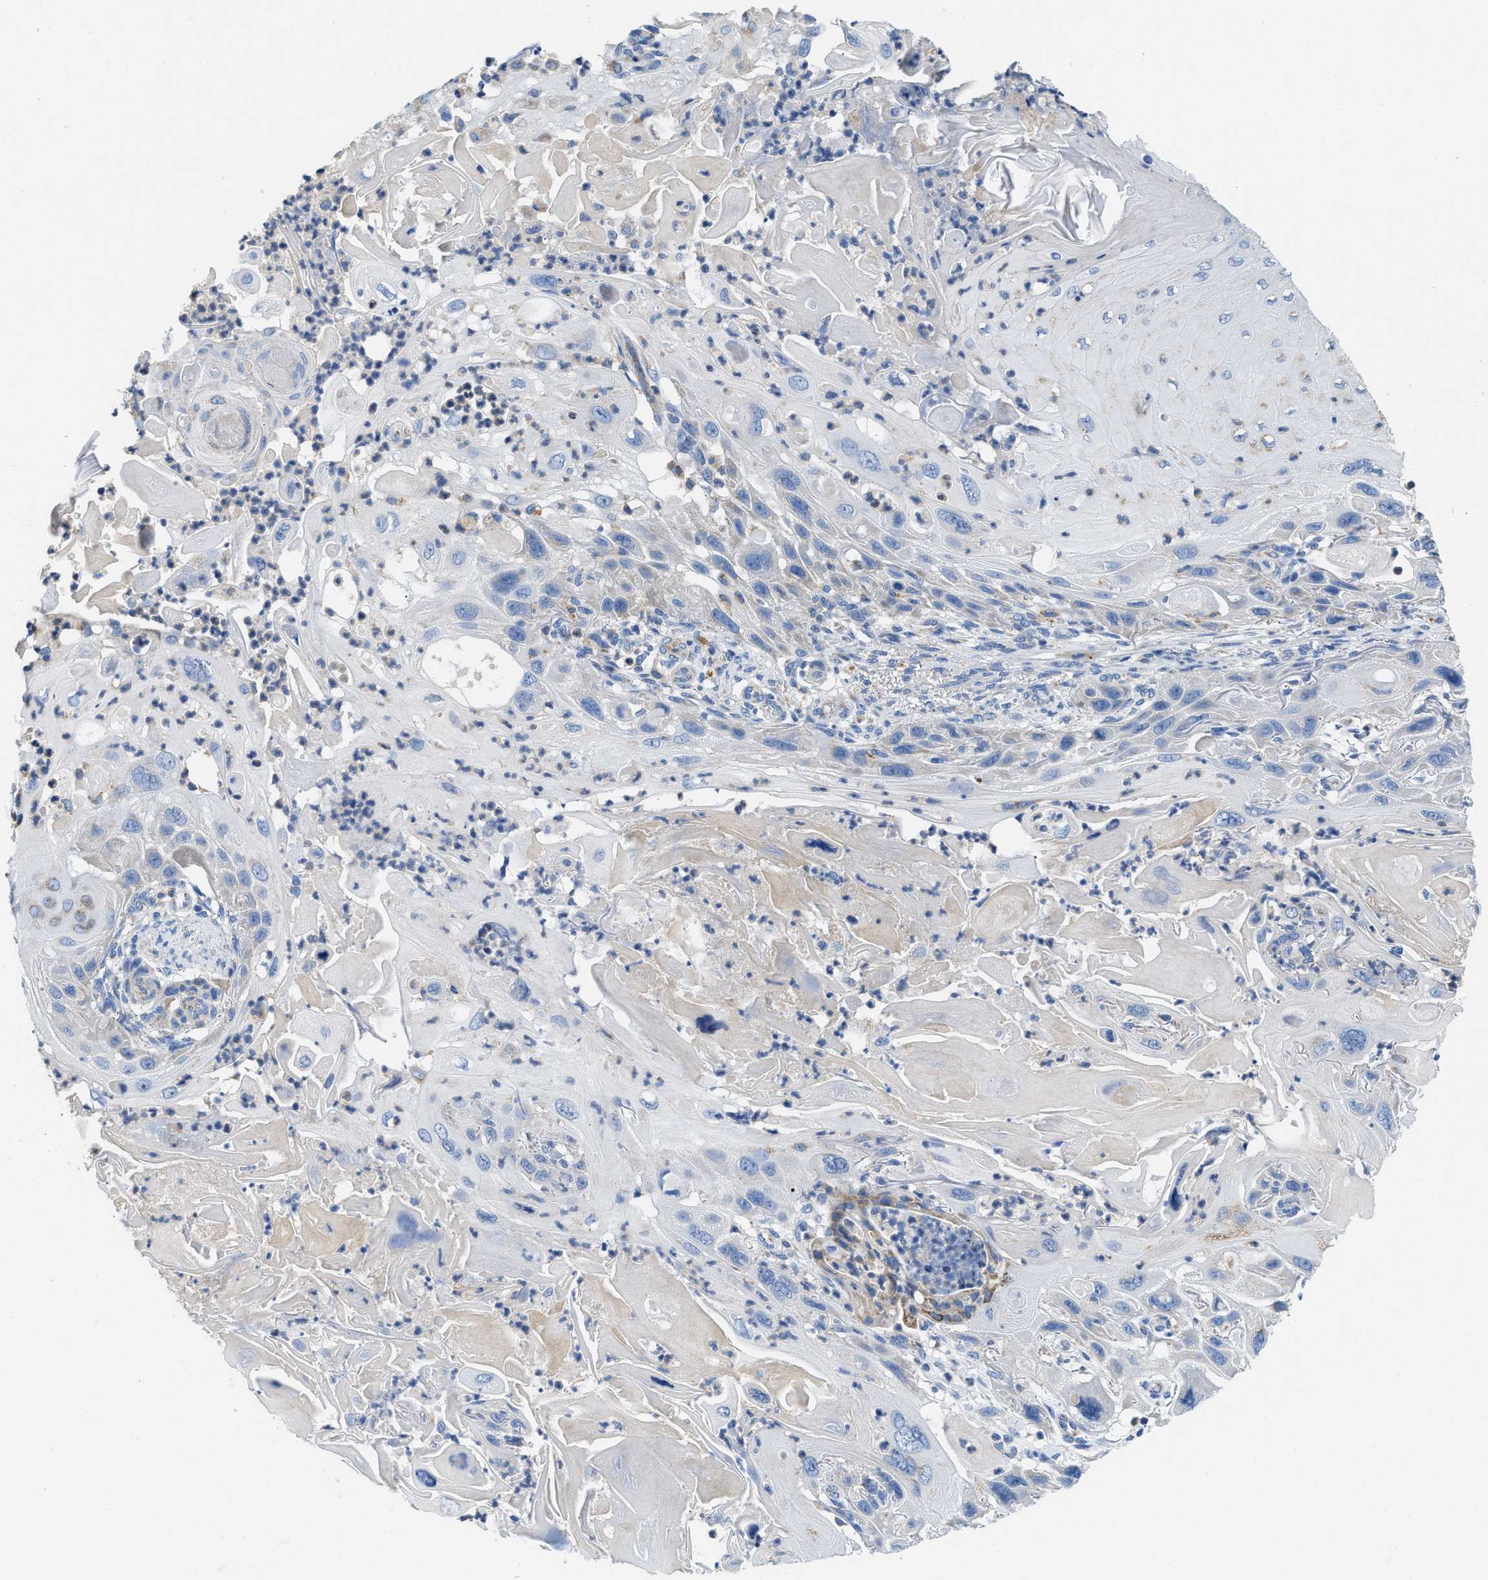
{"staining": {"intensity": "negative", "quantity": "none", "location": "none"}, "tissue": "skin cancer", "cell_type": "Tumor cells", "image_type": "cancer", "snomed": [{"axis": "morphology", "description": "Squamous cell carcinoma, NOS"}, {"axis": "topography", "description": "Skin"}], "caption": "Skin cancer (squamous cell carcinoma) was stained to show a protein in brown. There is no significant staining in tumor cells.", "gene": "SLC25A13", "patient": {"sex": "female", "age": 77}}